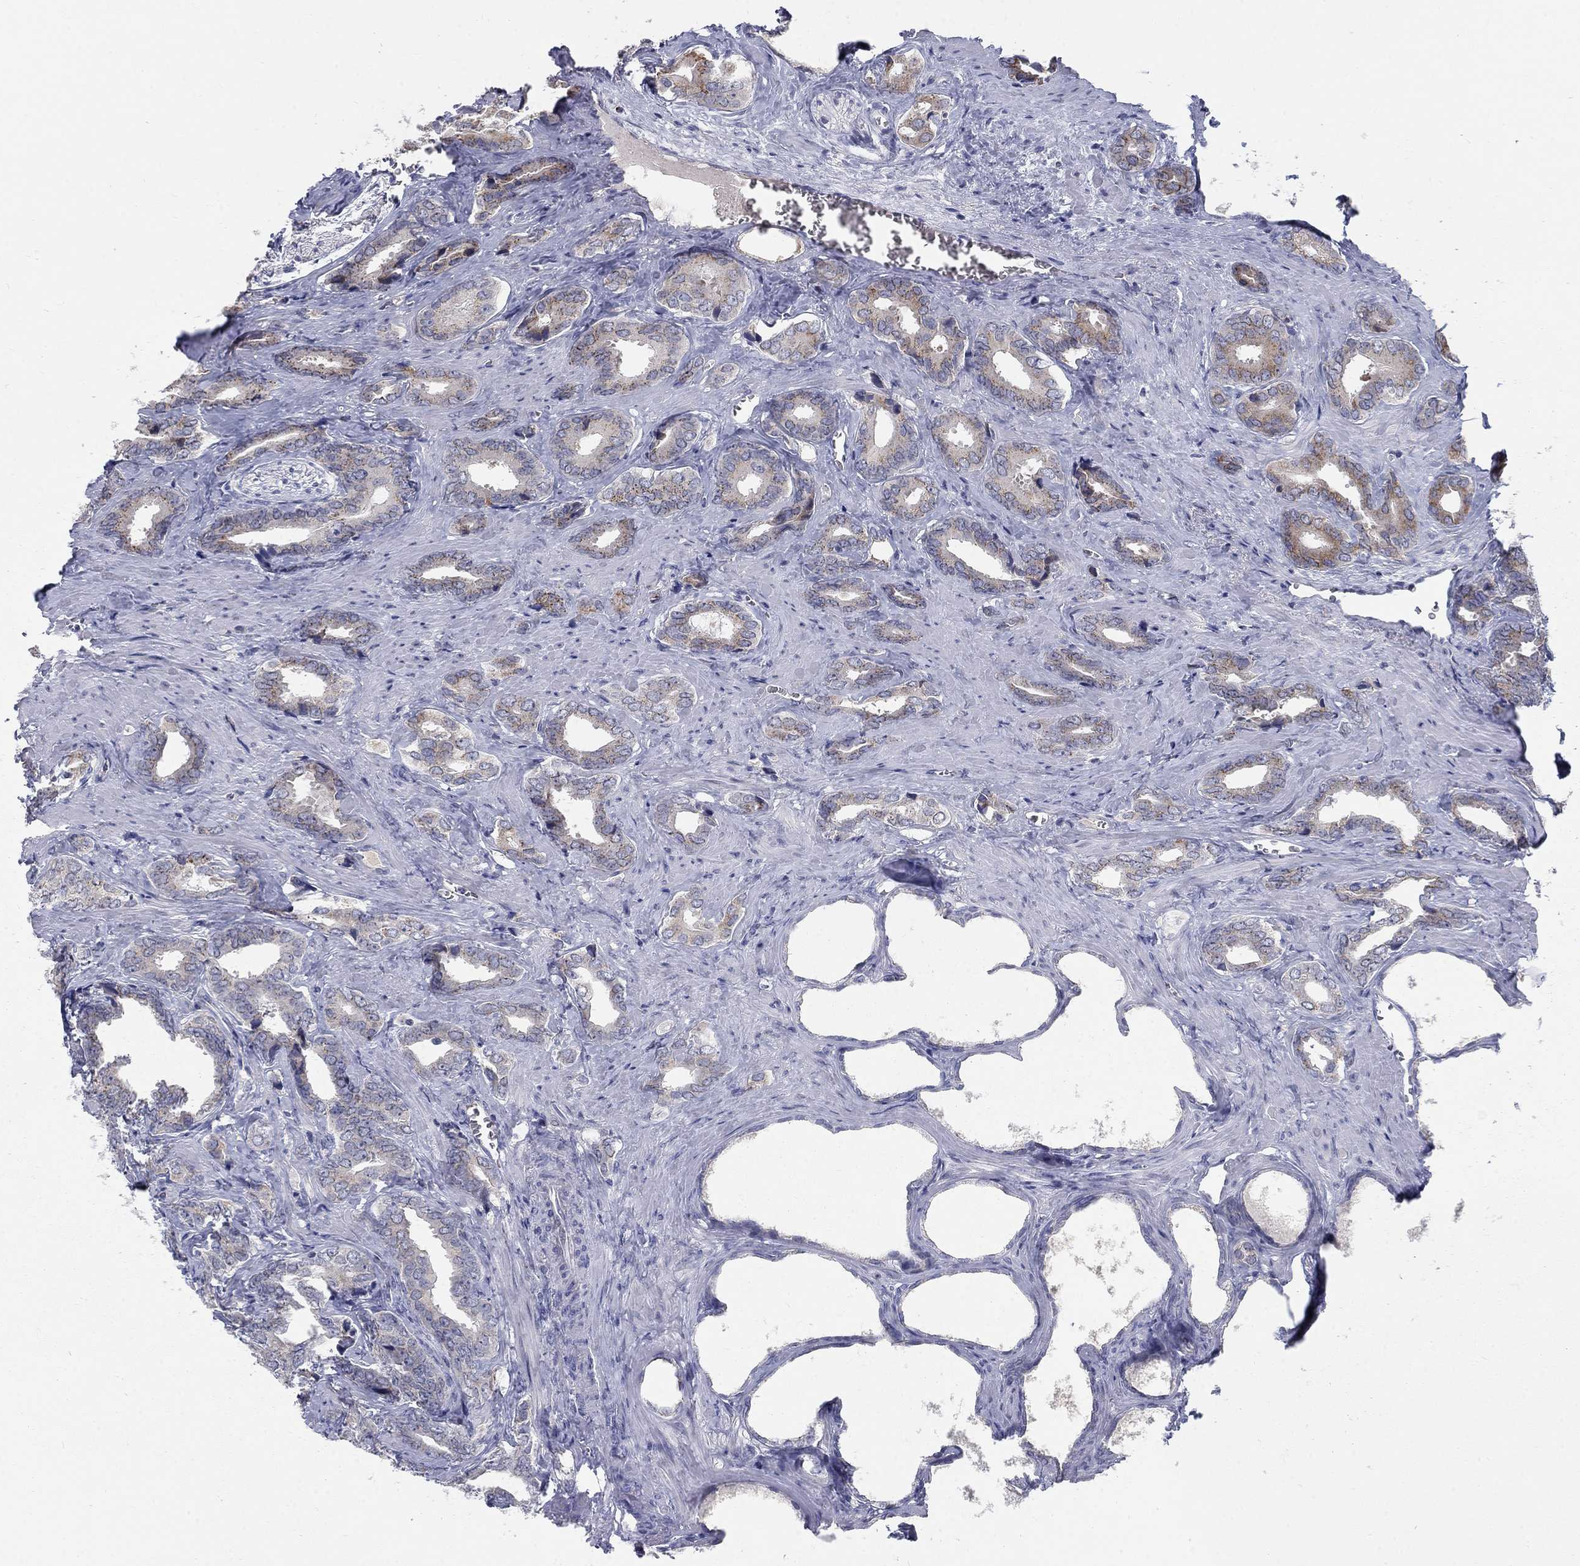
{"staining": {"intensity": "weak", "quantity": "<25%", "location": "cytoplasmic/membranous"}, "tissue": "prostate cancer", "cell_type": "Tumor cells", "image_type": "cancer", "snomed": [{"axis": "morphology", "description": "Adenocarcinoma, NOS"}, {"axis": "topography", "description": "Prostate"}], "caption": "High power microscopy micrograph of an immunohistochemistry (IHC) photomicrograph of prostate cancer (adenocarcinoma), revealing no significant positivity in tumor cells. Brightfield microscopy of immunohistochemistry (IHC) stained with DAB (3,3'-diaminobenzidine) (brown) and hematoxylin (blue), captured at high magnification.", "gene": "PANK3", "patient": {"sex": "male", "age": 66}}